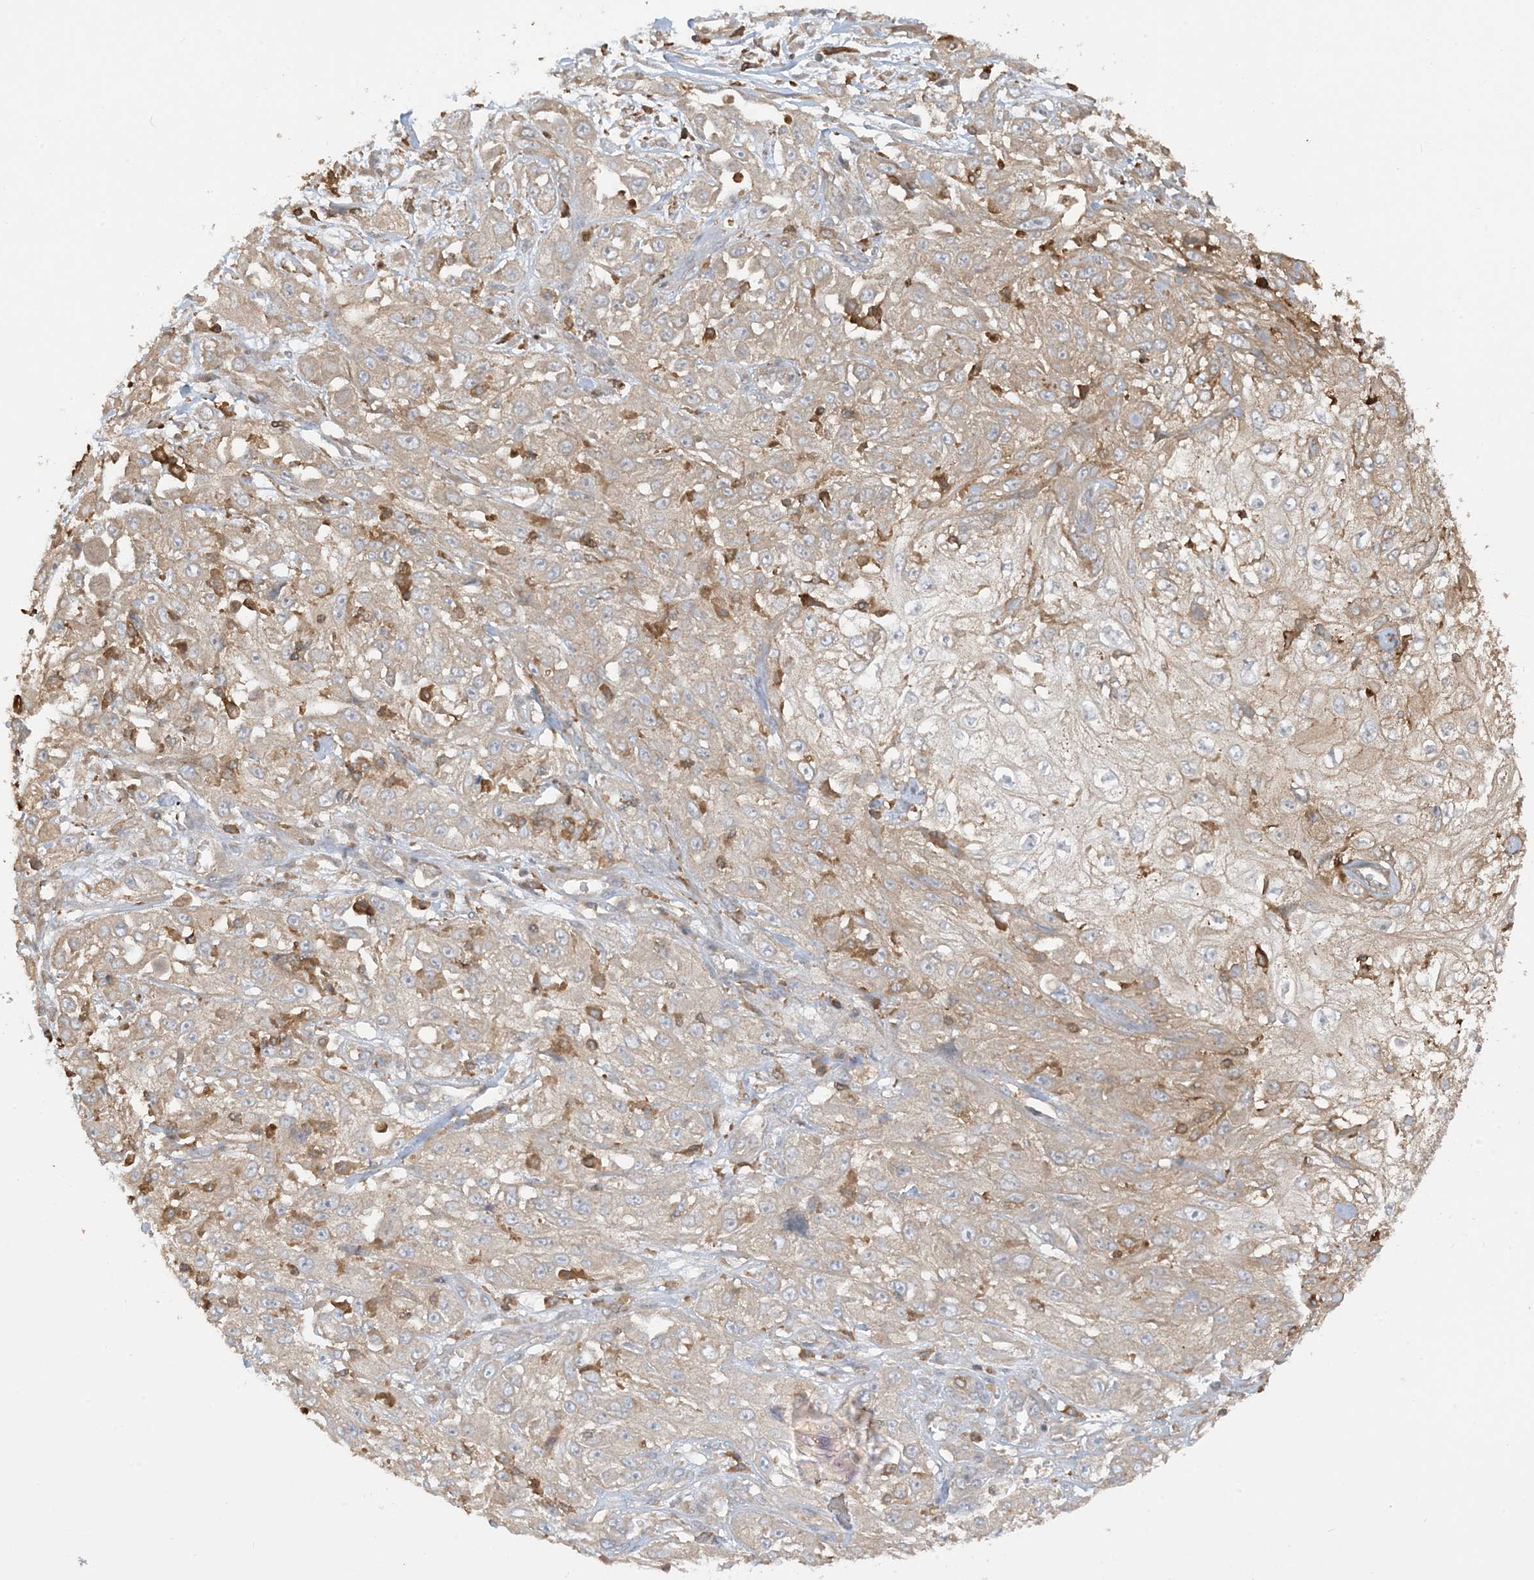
{"staining": {"intensity": "weak", "quantity": "25%-75%", "location": "cytoplasmic/membranous"}, "tissue": "skin cancer", "cell_type": "Tumor cells", "image_type": "cancer", "snomed": [{"axis": "morphology", "description": "Squamous cell carcinoma, NOS"}, {"axis": "morphology", "description": "Squamous cell carcinoma, metastatic, NOS"}, {"axis": "topography", "description": "Skin"}, {"axis": "topography", "description": "Lymph node"}], "caption": "An immunohistochemistry image of neoplastic tissue is shown. Protein staining in brown labels weak cytoplasmic/membranous positivity in squamous cell carcinoma (skin) within tumor cells.", "gene": "CAPZB", "patient": {"sex": "male", "age": 75}}